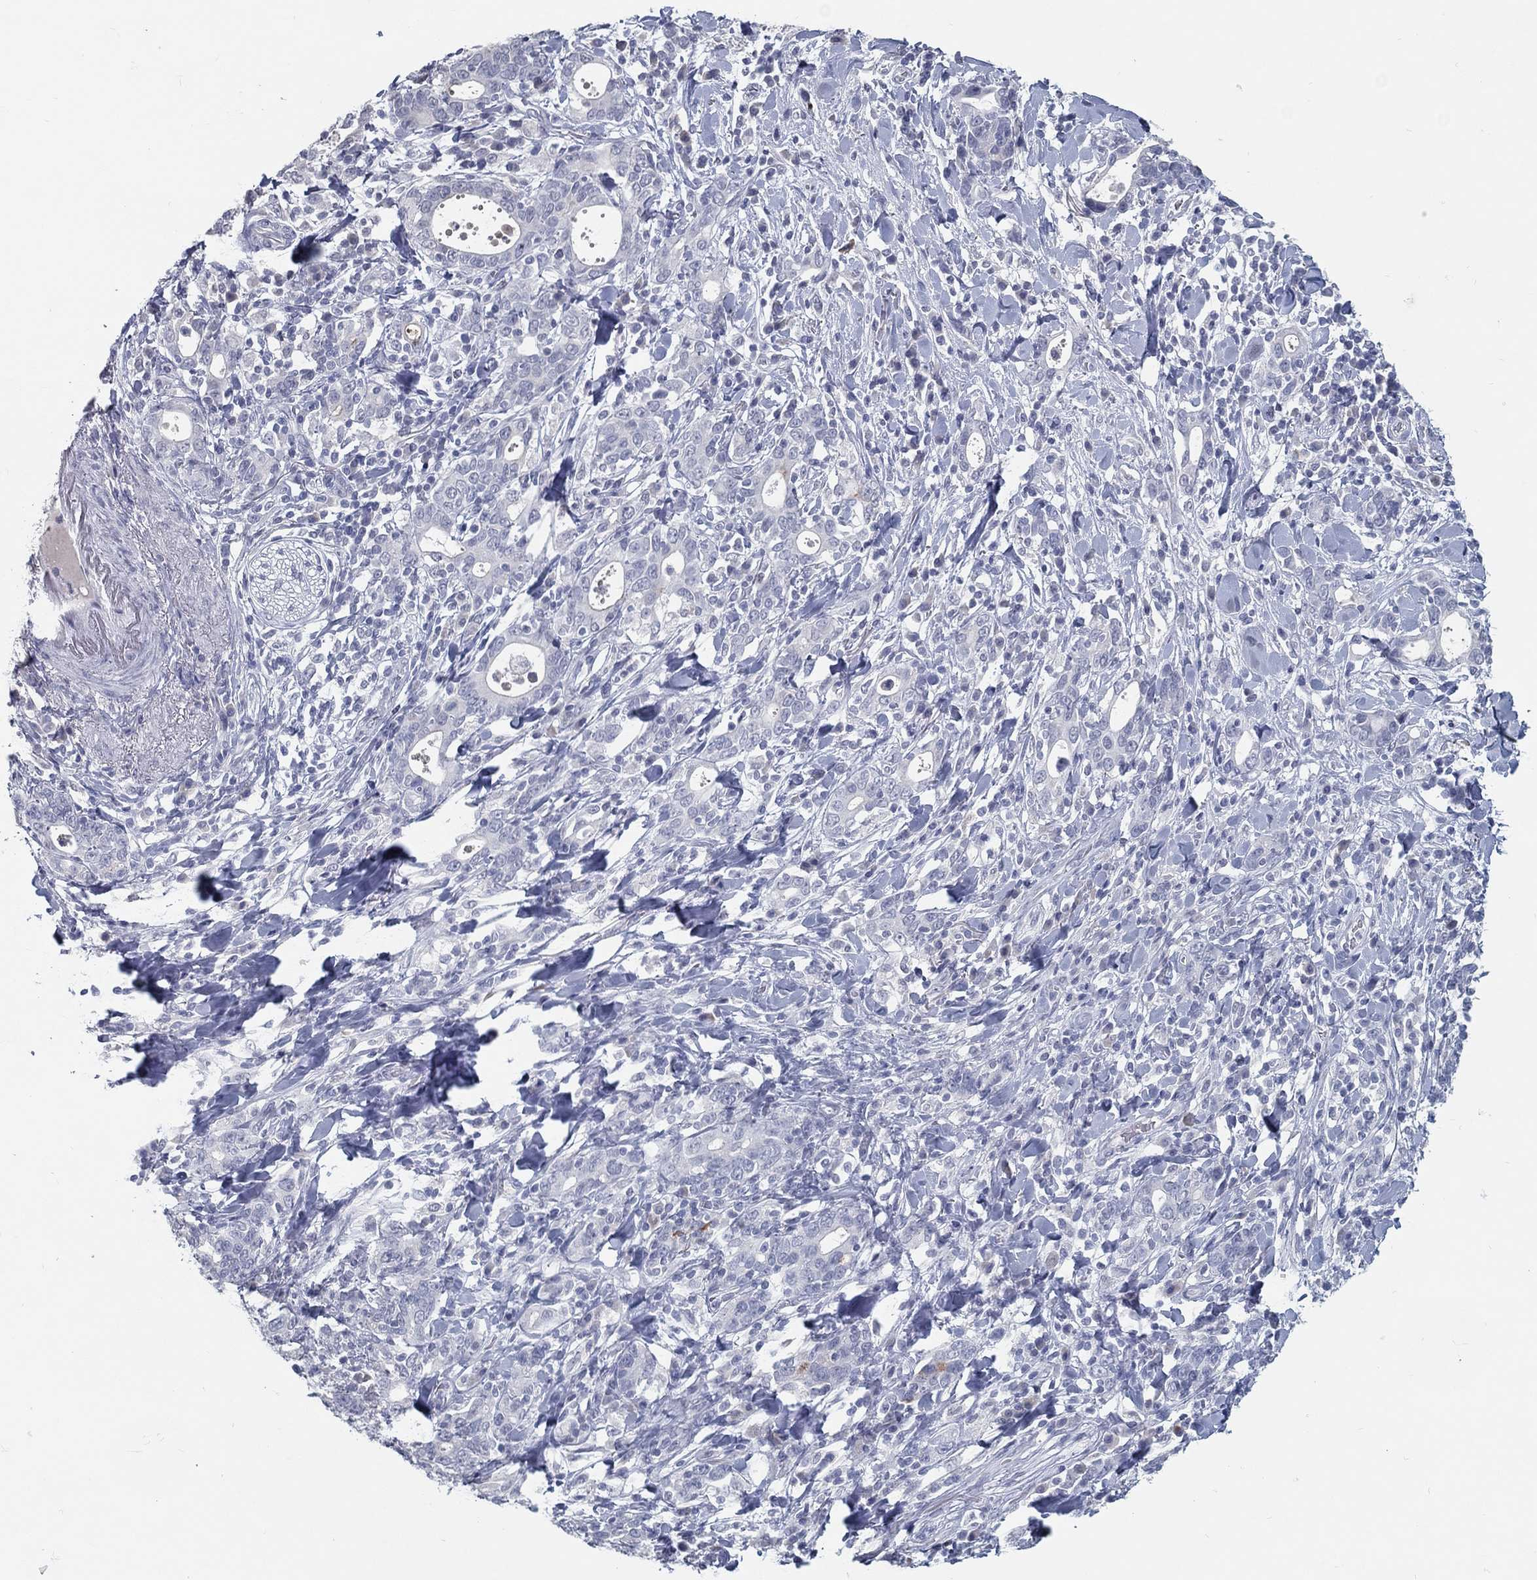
{"staining": {"intensity": "negative", "quantity": "none", "location": "none"}, "tissue": "stomach cancer", "cell_type": "Tumor cells", "image_type": "cancer", "snomed": [{"axis": "morphology", "description": "Adenocarcinoma, NOS"}, {"axis": "topography", "description": "Stomach"}], "caption": "This is a photomicrograph of IHC staining of adenocarcinoma (stomach), which shows no positivity in tumor cells.", "gene": "ACE2", "patient": {"sex": "male", "age": 79}}